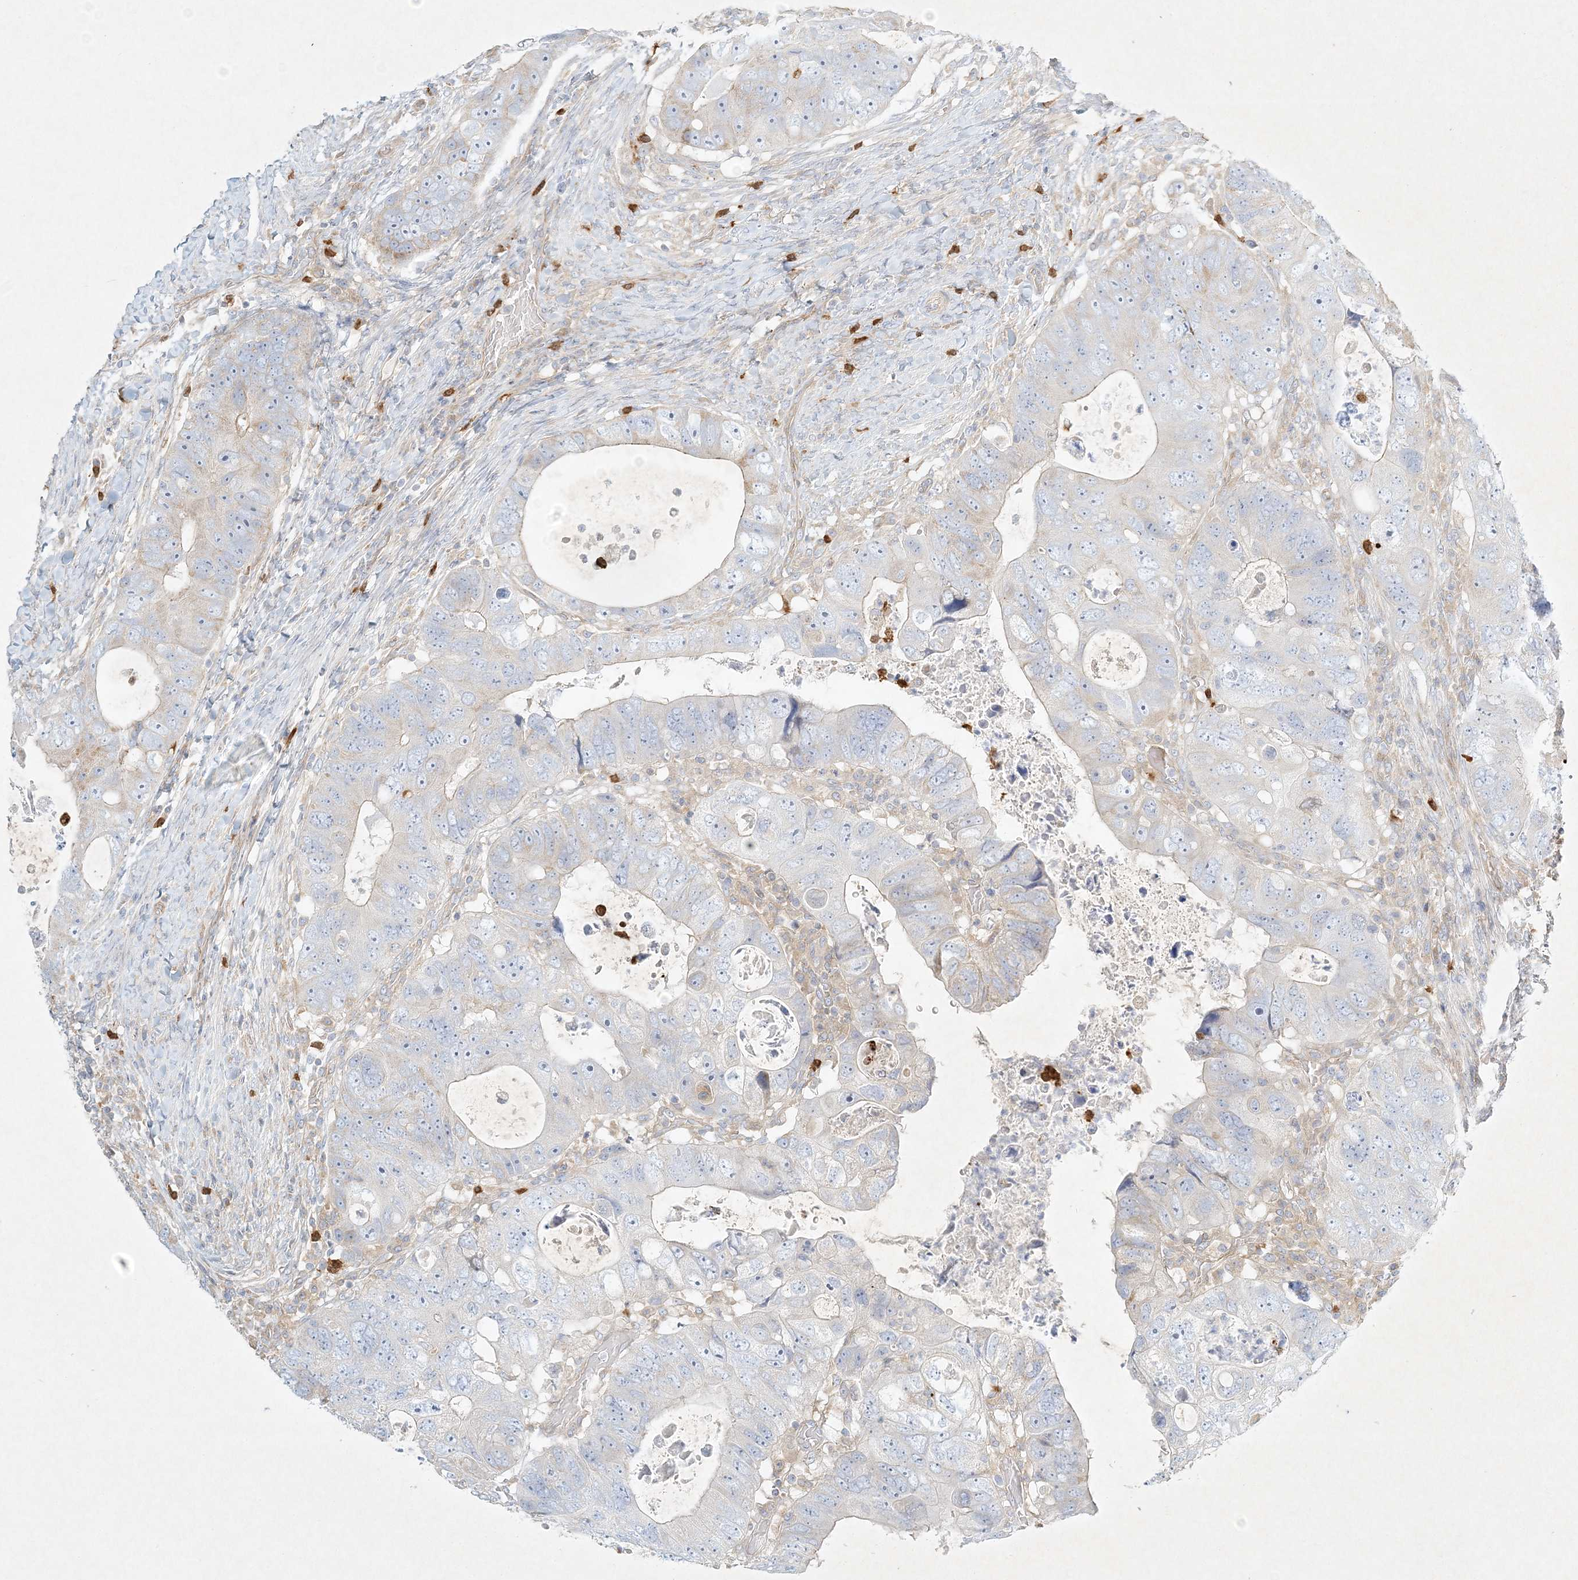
{"staining": {"intensity": "weak", "quantity": "<25%", "location": "cytoplasmic/membranous"}, "tissue": "colorectal cancer", "cell_type": "Tumor cells", "image_type": "cancer", "snomed": [{"axis": "morphology", "description": "Adenocarcinoma, NOS"}, {"axis": "topography", "description": "Rectum"}], "caption": "DAB (3,3'-diaminobenzidine) immunohistochemical staining of colorectal cancer (adenocarcinoma) reveals no significant positivity in tumor cells.", "gene": "STK11IP", "patient": {"sex": "male", "age": 59}}